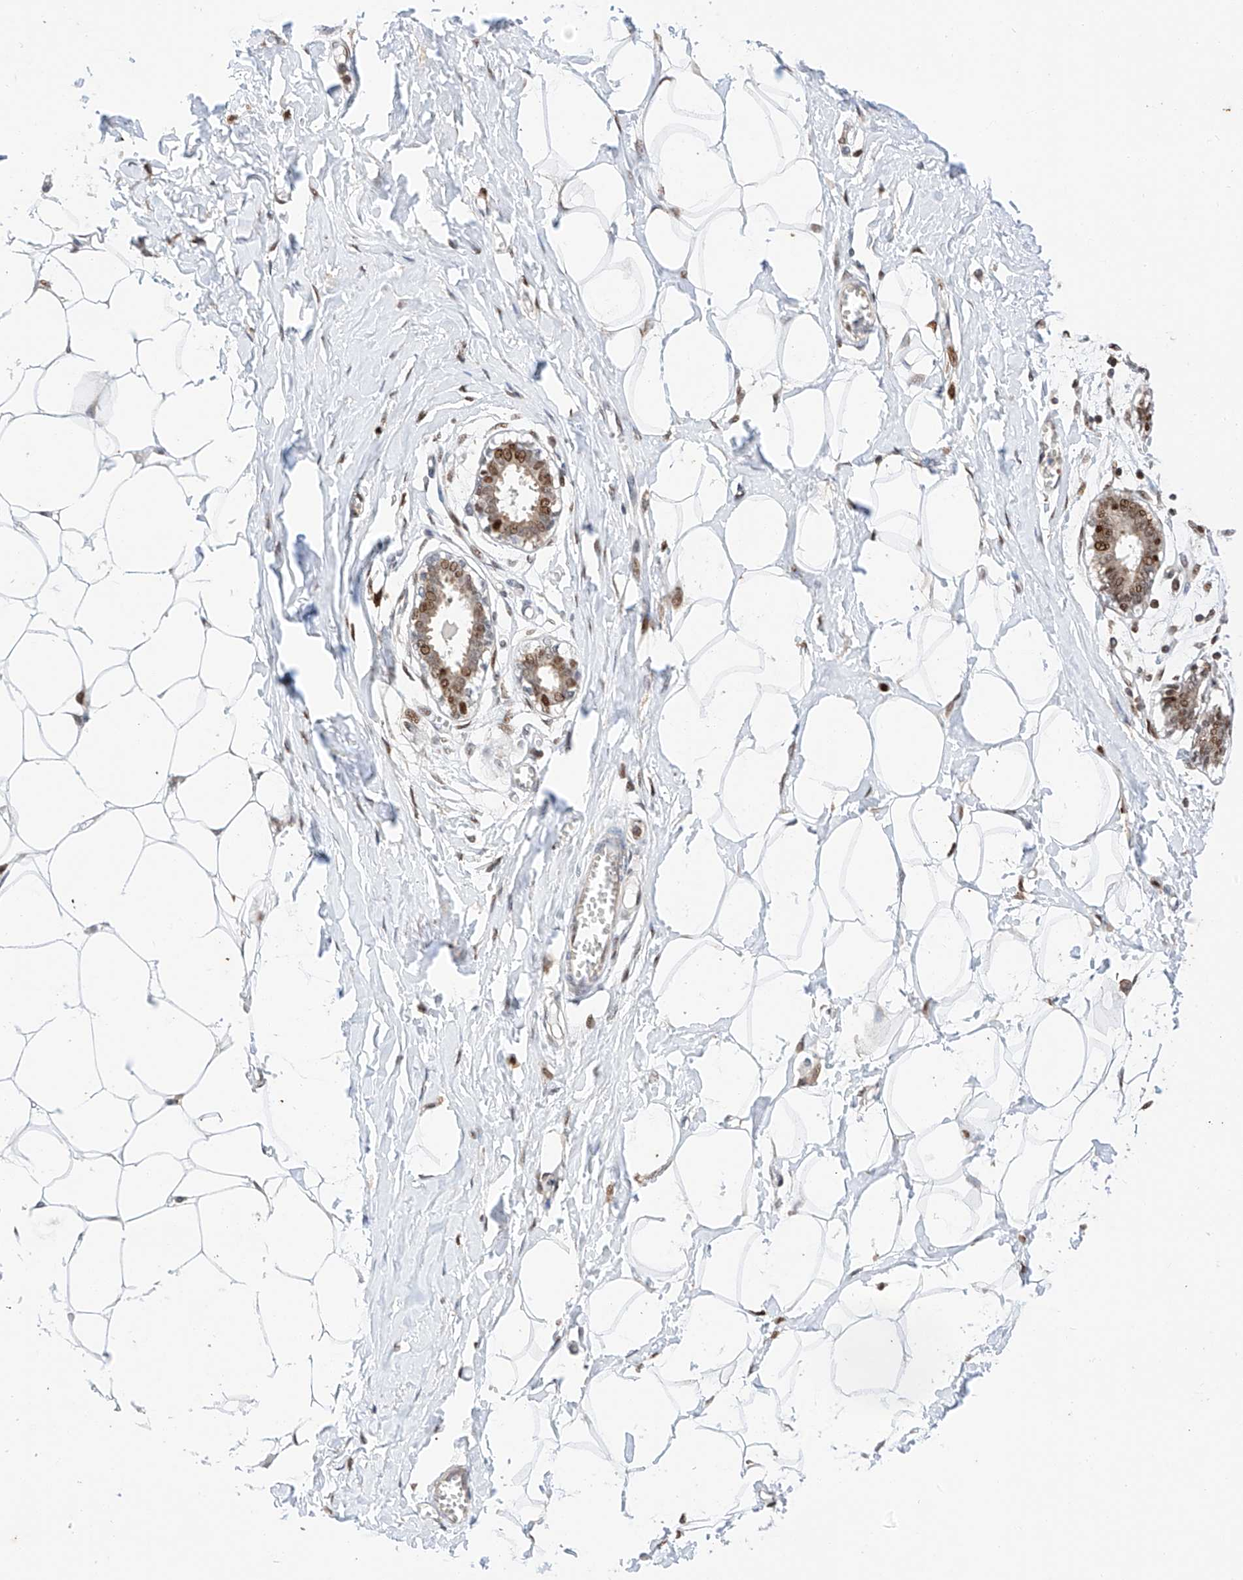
{"staining": {"intensity": "weak", "quantity": ">75%", "location": "nuclear"}, "tissue": "breast", "cell_type": "Adipocytes", "image_type": "normal", "snomed": [{"axis": "morphology", "description": "Normal tissue, NOS"}, {"axis": "topography", "description": "Breast"}], "caption": "Protein expression analysis of normal breast demonstrates weak nuclear staining in about >75% of adipocytes. (DAB = brown stain, brightfield microscopy at high magnification).", "gene": "HDAC9", "patient": {"sex": "female", "age": 27}}